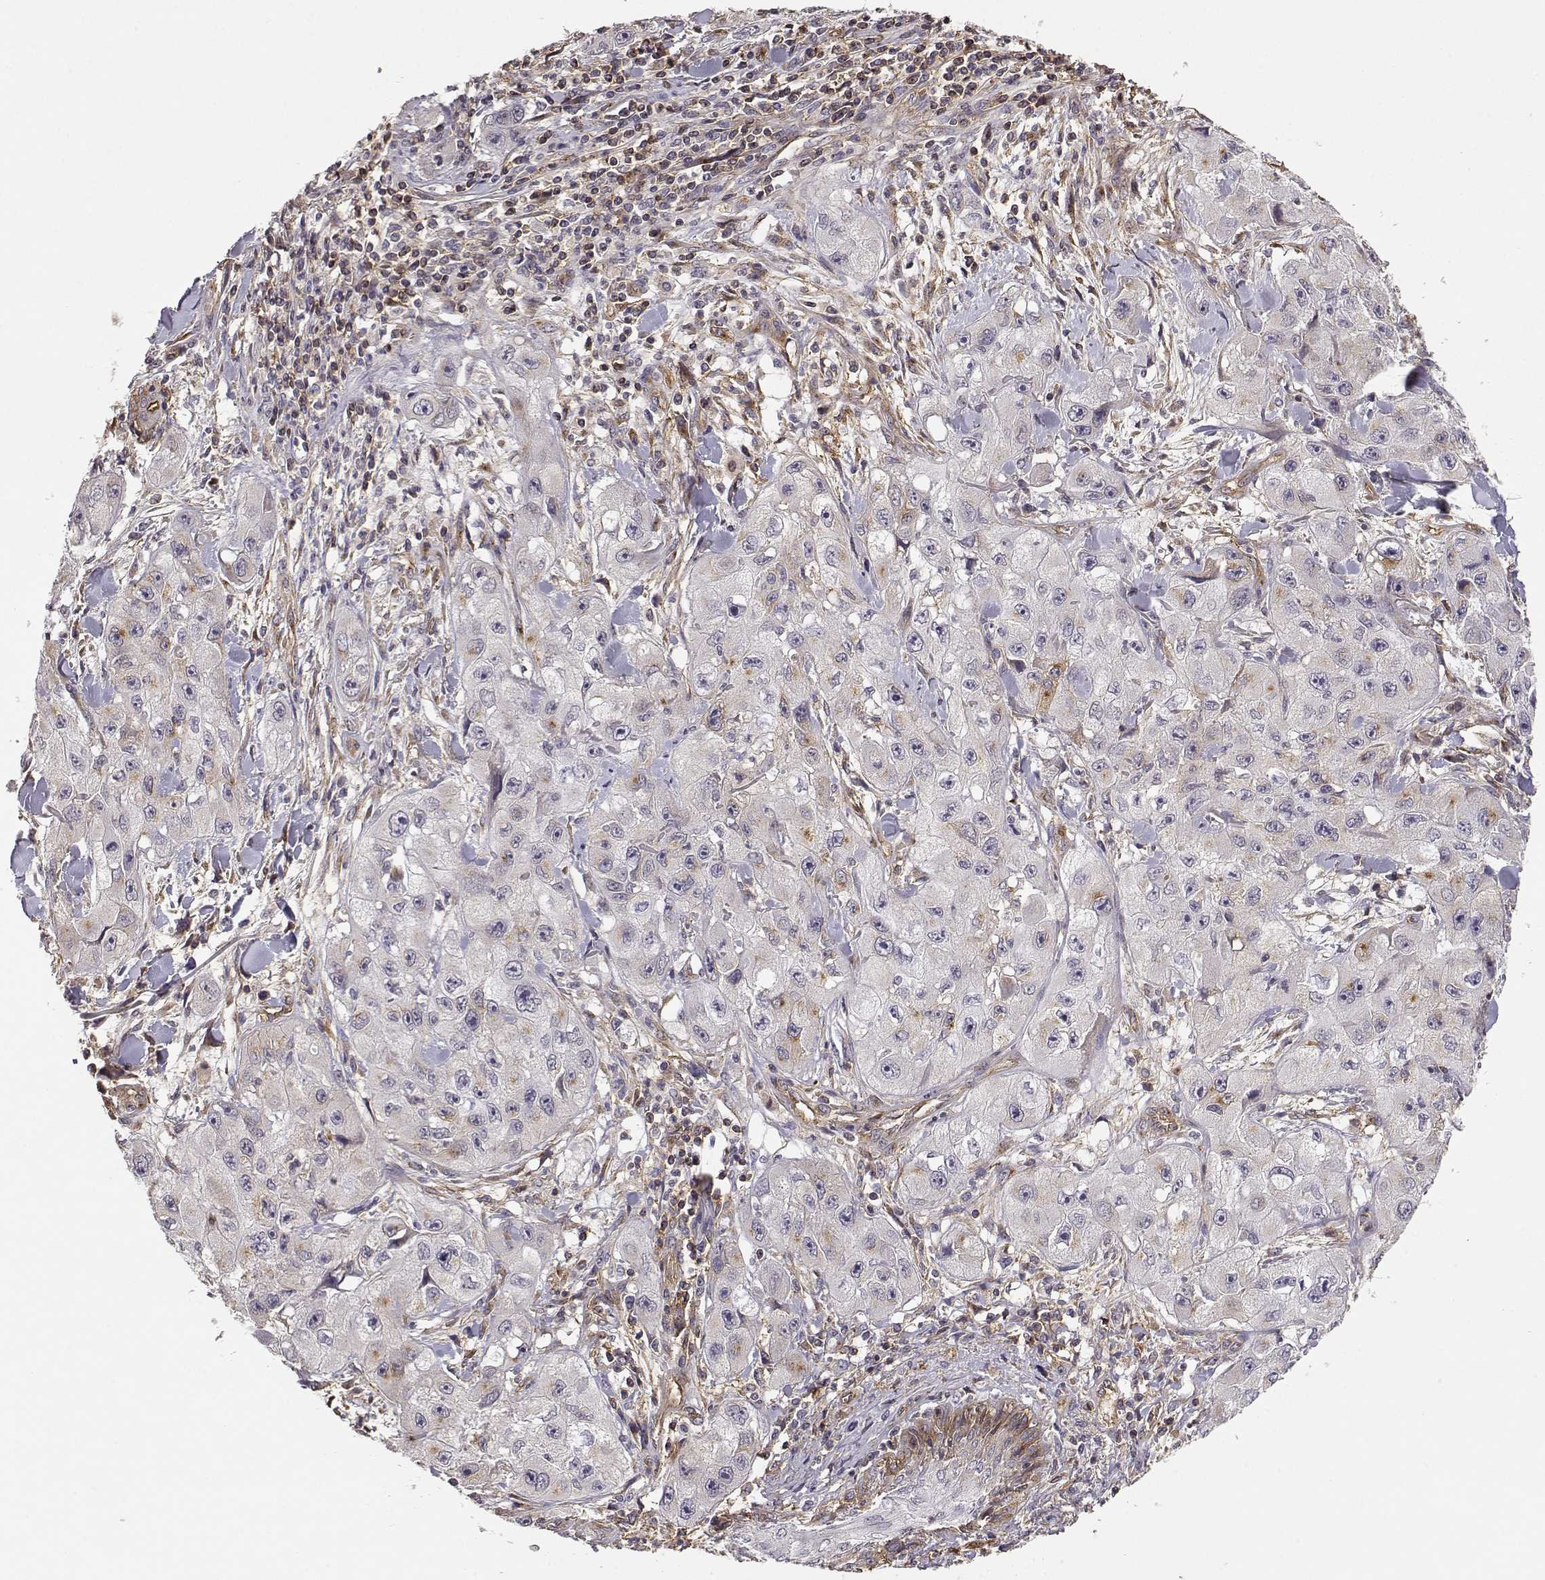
{"staining": {"intensity": "weak", "quantity": "<25%", "location": "cytoplasmic/membranous"}, "tissue": "skin cancer", "cell_type": "Tumor cells", "image_type": "cancer", "snomed": [{"axis": "morphology", "description": "Squamous cell carcinoma, NOS"}, {"axis": "topography", "description": "Skin"}, {"axis": "topography", "description": "Subcutis"}], "caption": "IHC photomicrograph of neoplastic tissue: human squamous cell carcinoma (skin) stained with DAB (3,3'-diaminobenzidine) shows no significant protein staining in tumor cells.", "gene": "IFITM1", "patient": {"sex": "male", "age": 73}}